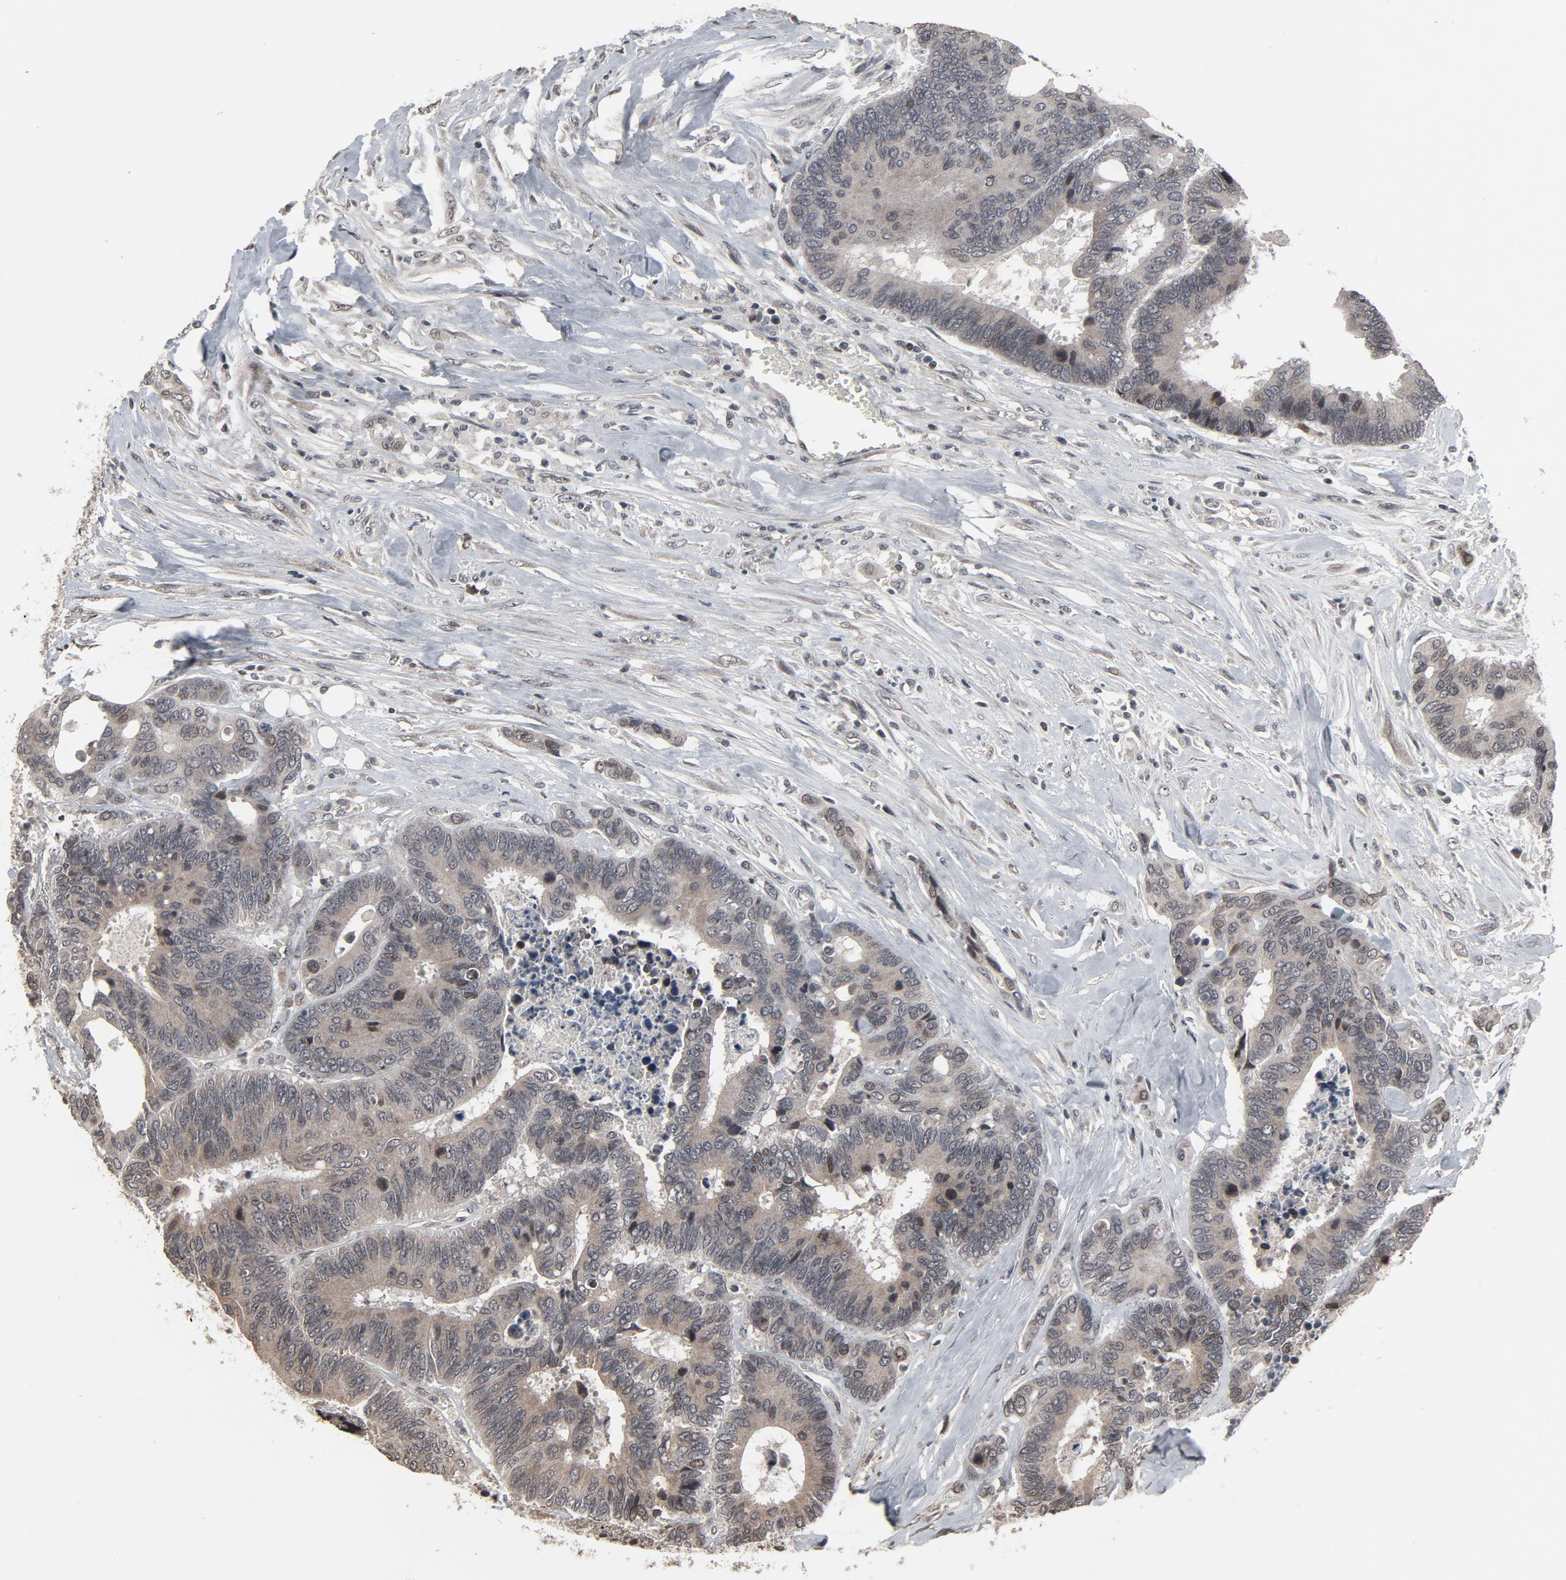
{"staining": {"intensity": "weak", "quantity": ">75%", "location": "cytoplasmic/membranous,nuclear"}, "tissue": "colorectal cancer", "cell_type": "Tumor cells", "image_type": "cancer", "snomed": [{"axis": "morphology", "description": "Adenocarcinoma, NOS"}, {"axis": "topography", "description": "Rectum"}], "caption": "The immunohistochemical stain shows weak cytoplasmic/membranous and nuclear staining in tumor cells of colorectal cancer tissue.", "gene": "POM121", "patient": {"sex": "male", "age": 55}}